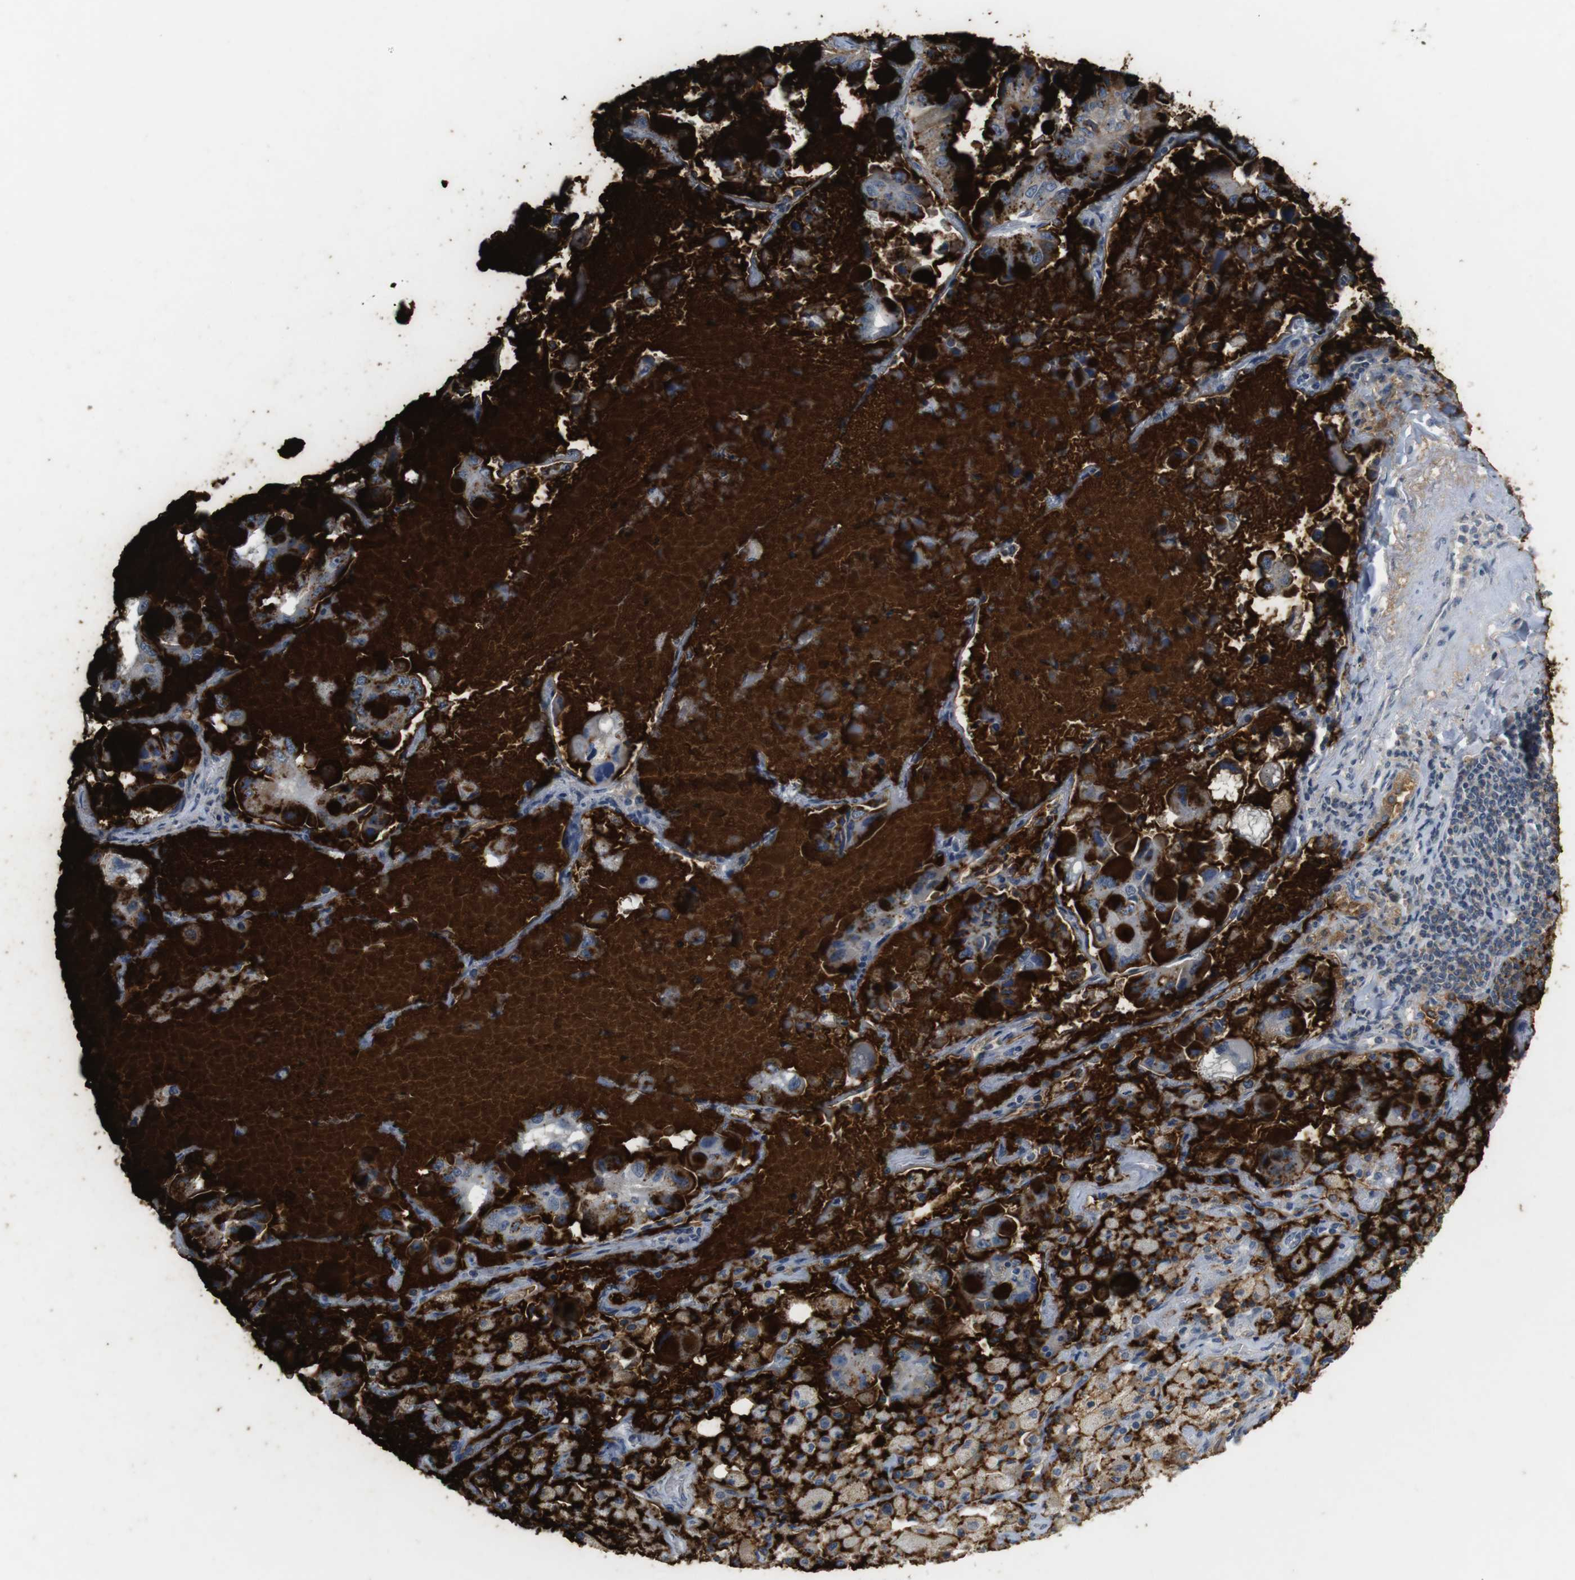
{"staining": {"intensity": "strong", "quantity": ">75%", "location": "cytoplasmic/membranous"}, "tissue": "lung cancer", "cell_type": "Tumor cells", "image_type": "cancer", "snomed": [{"axis": "morphology", "description": "Adenocarcinoma, NOS"}, {"axis": "topography", "description": "Lung"}], "caption": "Strong cytoplasmic/membranous protein expression is appreciated in approximately >75% of tumor cells in lung adenocarcinoma. (DAB IHC with brightfield microscopy, high magnification).", "gene": "MUC5B", "patient": {"sex": "male", "age": 64}}